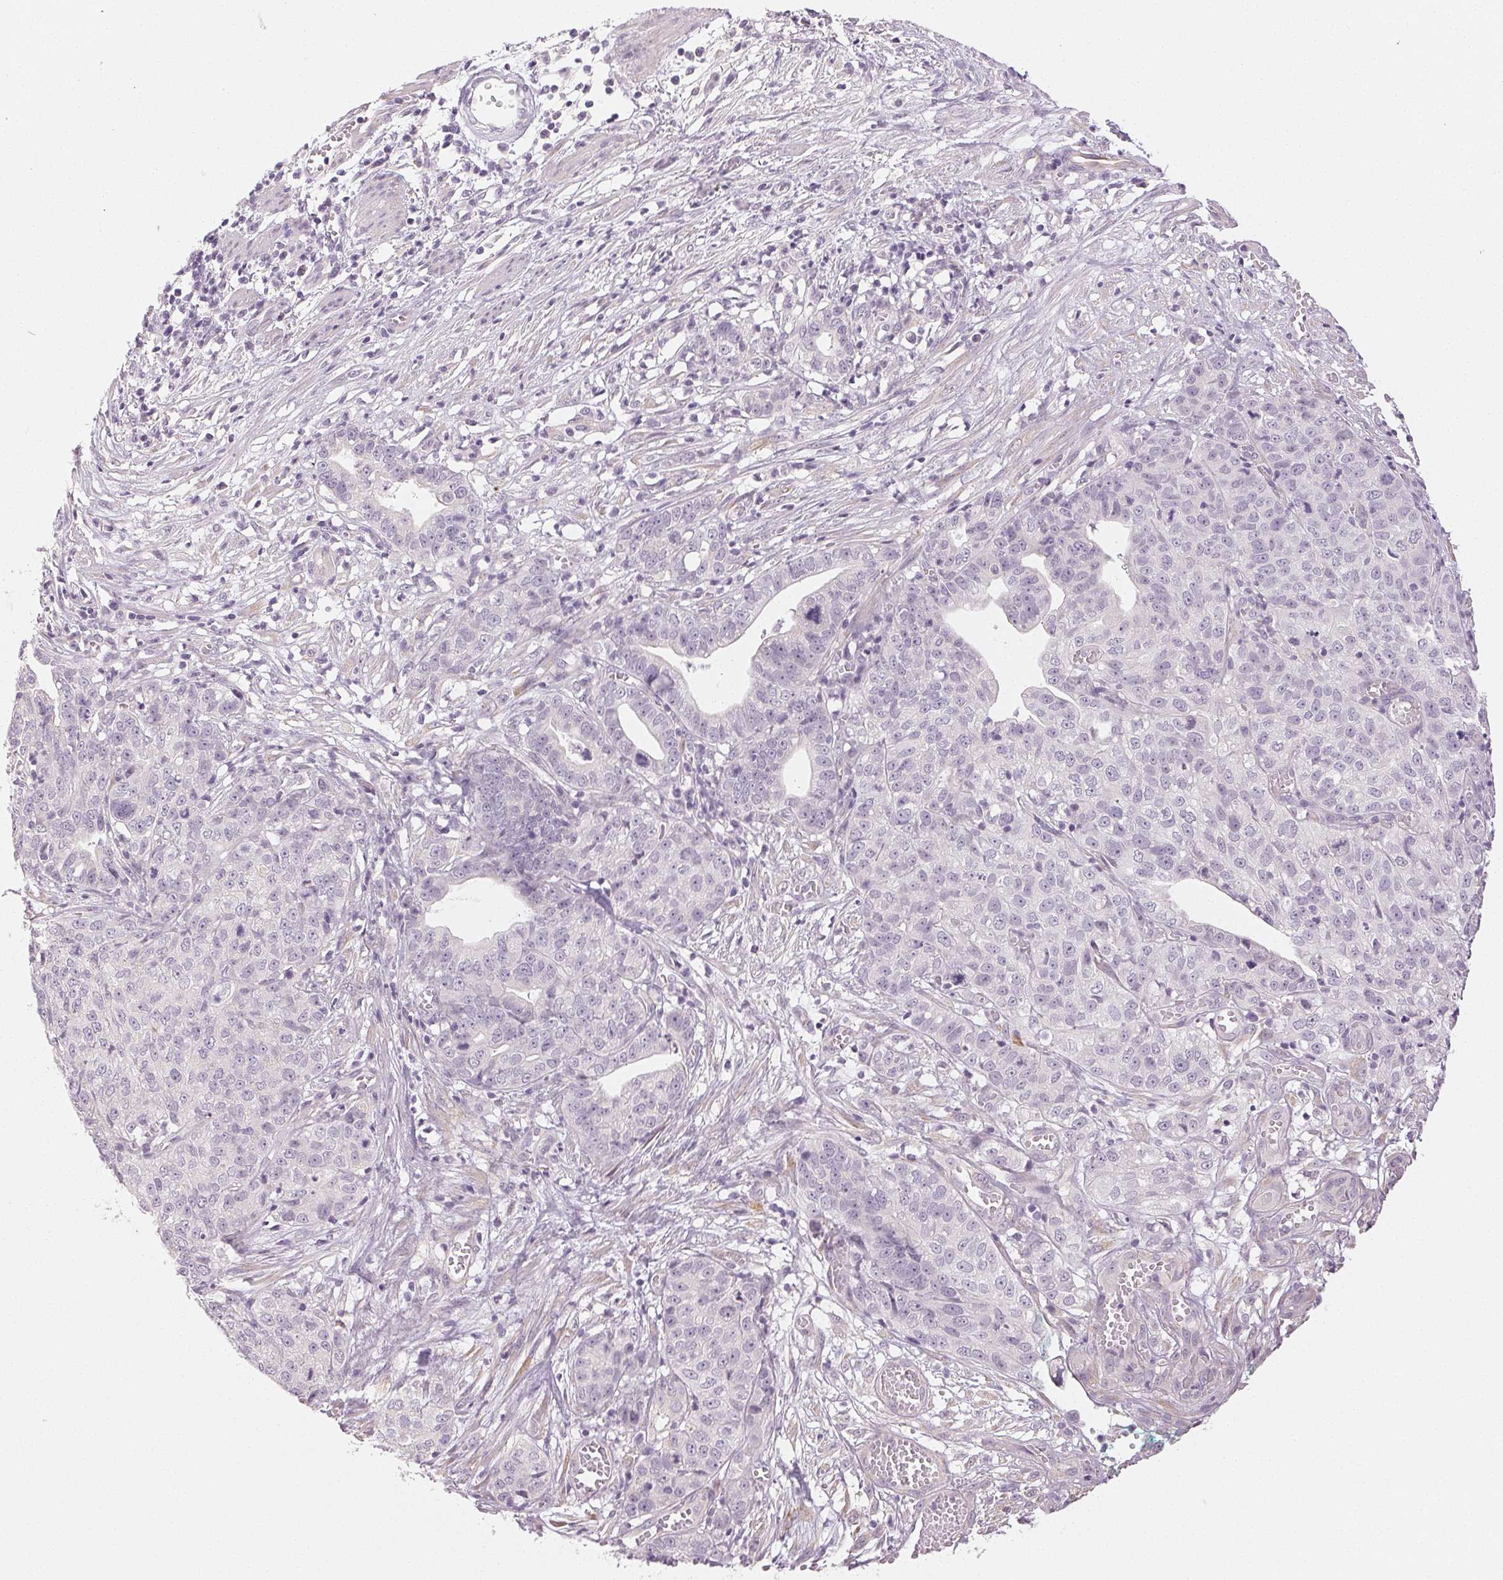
{"staining": {"intensity": "negative", "quantity": "none", "location": "none"}, "tissue": "stomach cancer", "cell_type": "Tumor cells", "image_type": "cancer", "snomed": [{"axis": "morphology", "description": "Adenocarcinoma, NOS"}, {"axis": "topography", "description": "Stomach, upper"}], "caption": "An immunohistochemistry (IHC) image of stomach adenocarcinoma is shown. There is no staining in tumor cells of stomach adenocarcinoma.", "gene": "MAP1LC3A", "patient": {"sex": "female", "age": 67}}